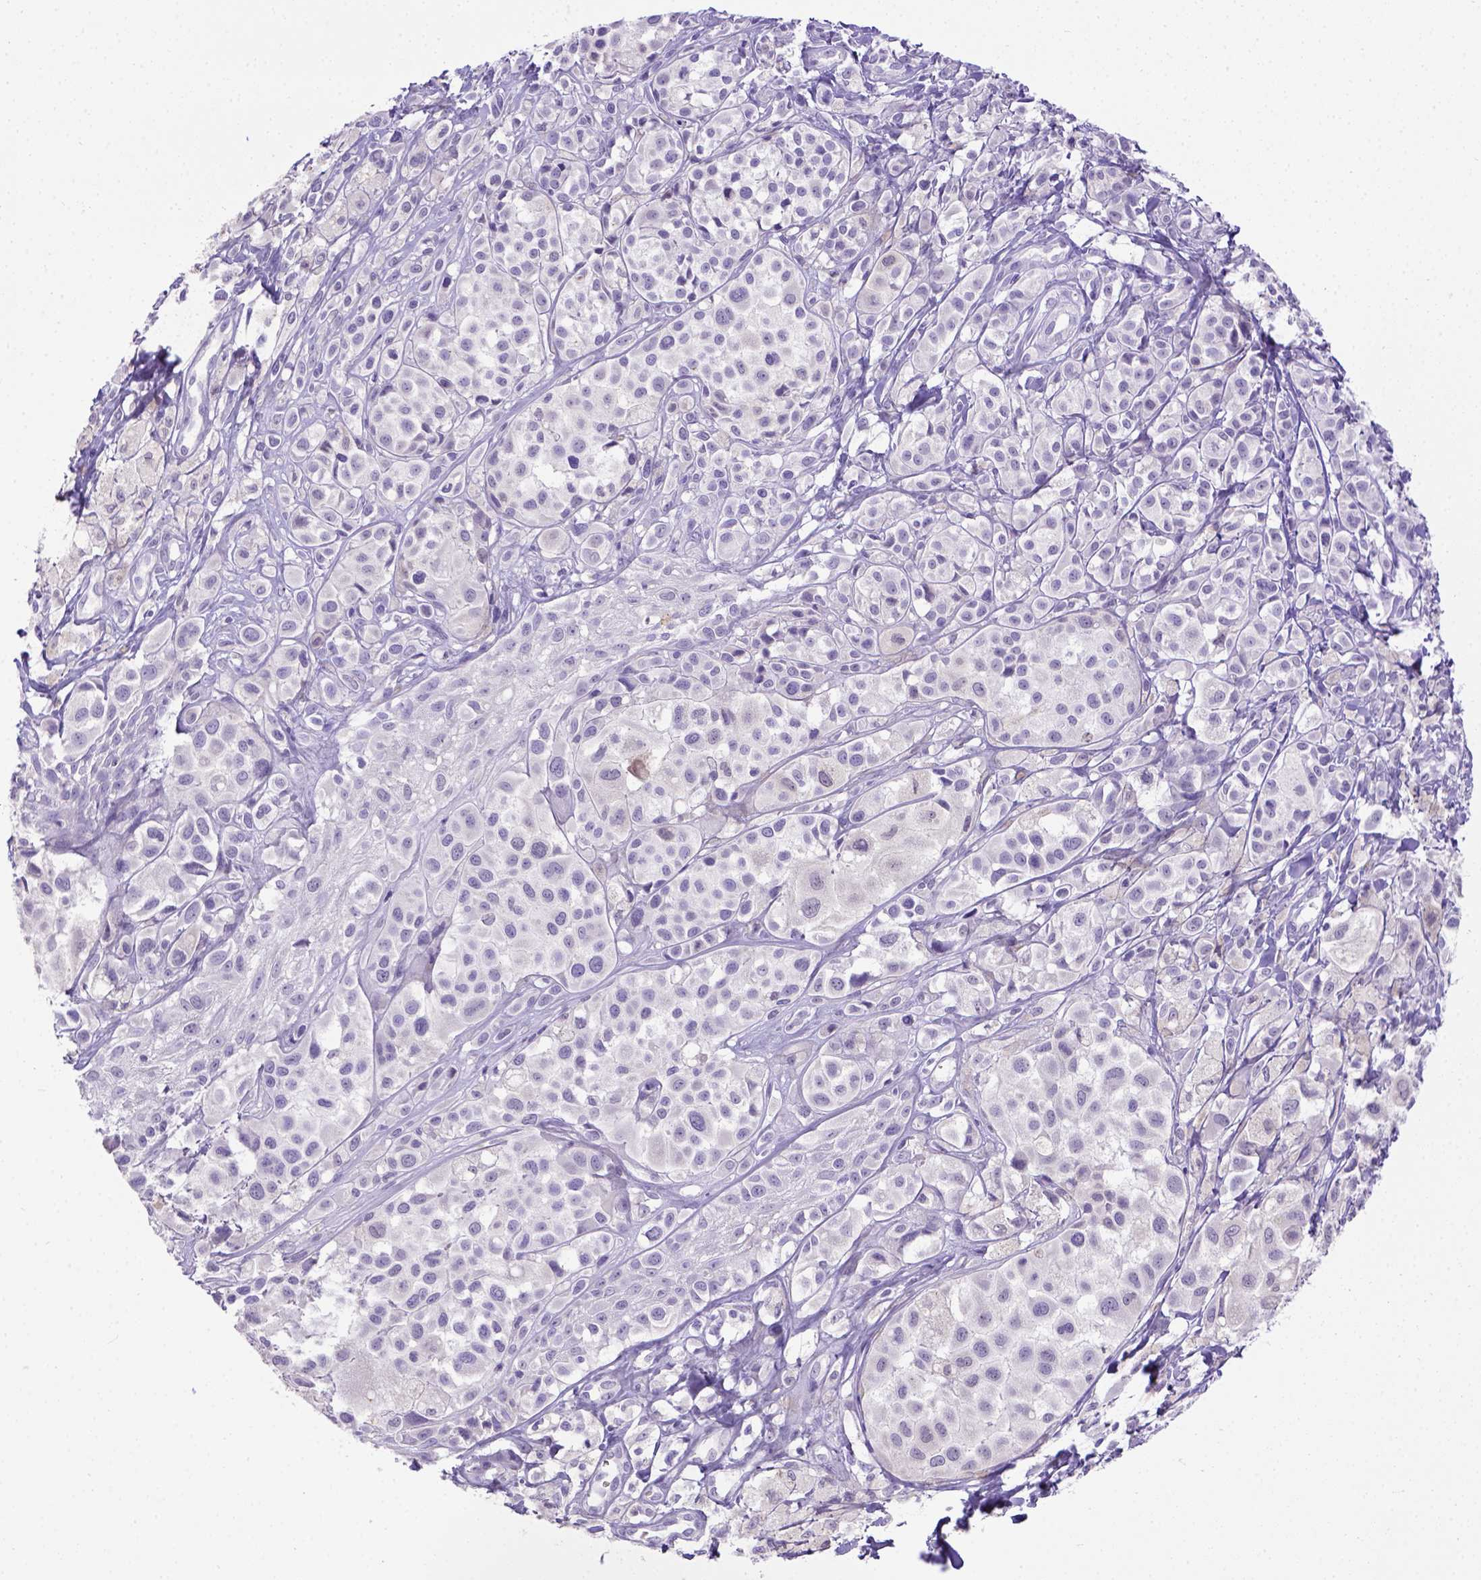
{"staining": {"intensity": "negative", "quantity": "none", "location": "none"}, "tissue": "melanoma", "cell_type": "Tumor cells", "image_type": "cancer", "snomed": [{"axis": "morphology", "description": "Malignant melanoma, NOS"}, {"axis": "topography", "description": "Skin"}], "caption": "This is an immunohistochemistry (IHC) micrograph of malignant melanoma. There is no staining in tumor cells.", "gene": "B3GAT1", "patient": {"sex": "male", "age": 77}}